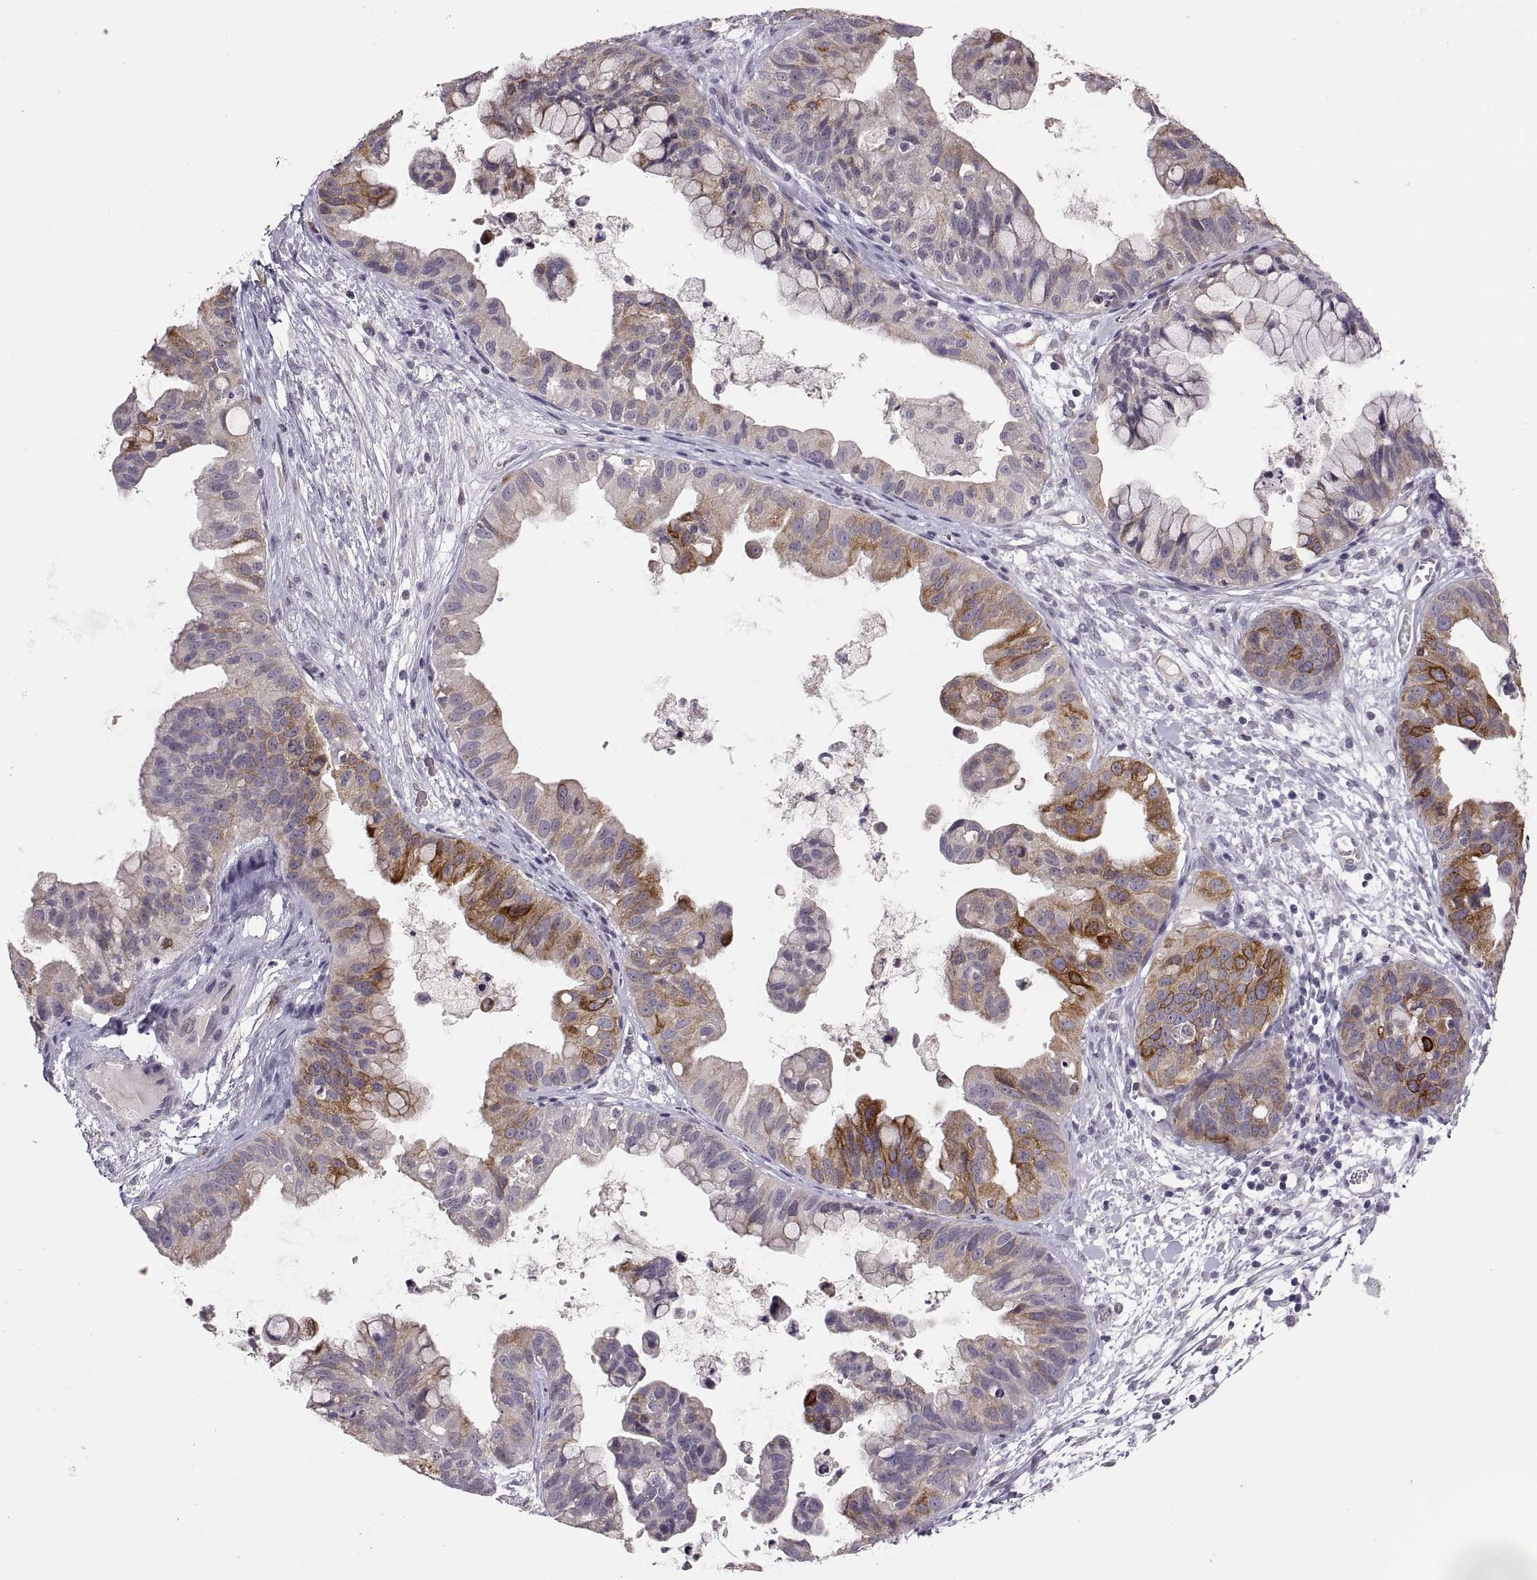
{"staining": {"intensity": "strong", "quantity": "<25%", "location": "cytoplasmic/membranous"}, "tissue": "ovarian cancer", "cell_type": "Tumor cells", "image_type": "cancer", "snomed": [{"axis": "morphology", "description": "Cystadenocarcinoma, mucinous, NOS"}, {"axis": "topography", "description": "Ovary"}], "caption": "Ovarian cancer (mucinous cystadenocarcinoma) stained with a brown dye demonstrates strong cytoplasmic/membranous positive positivity in approximately <25% of tumor cells.", "gene": "HMGCR", "patient": {"sex": "female", "age": 76}}